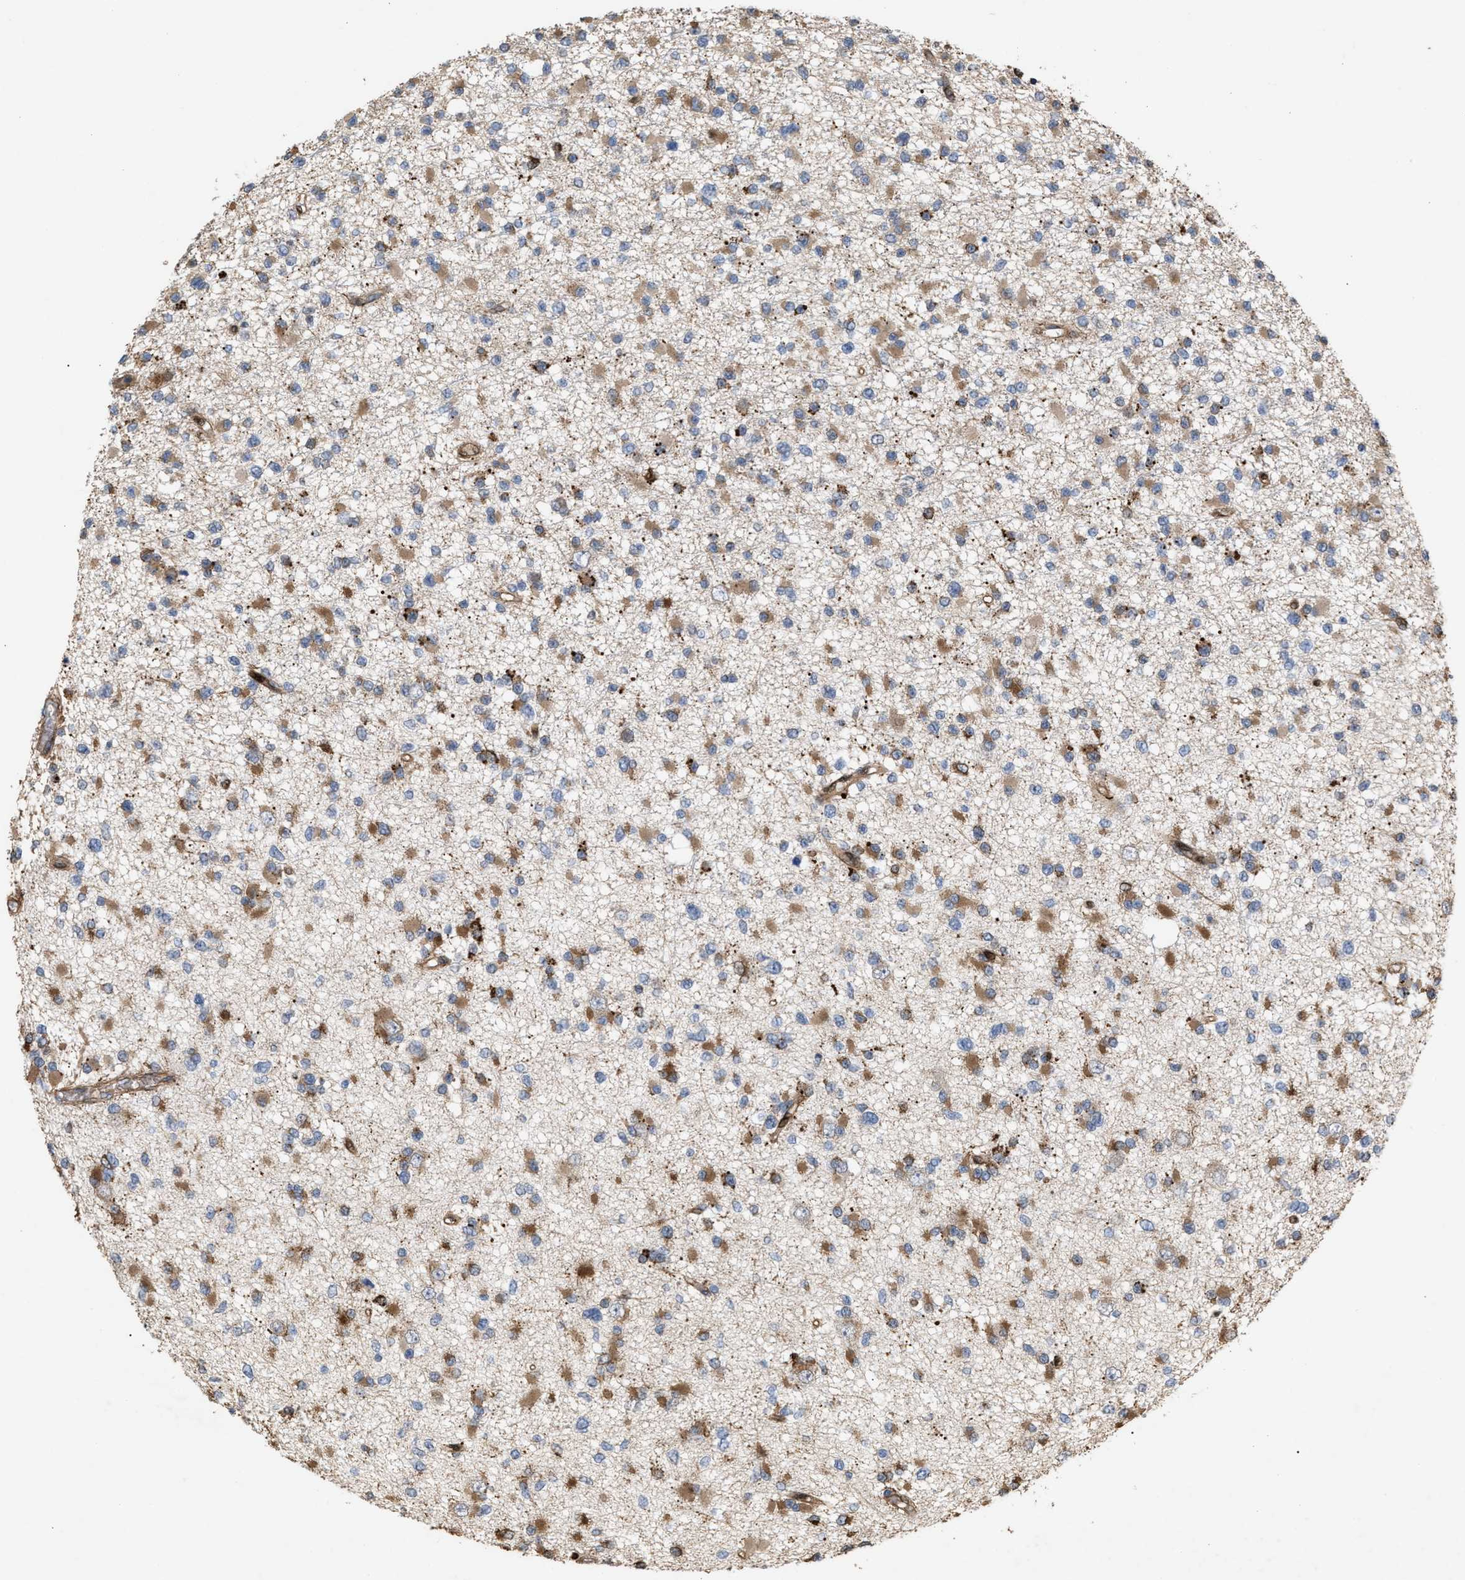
{"staining": {"intensity": "moderate", "quantity": ">75%", "location": "cytoplasmic/membranous"}, "tissue": "glioma", "cell_type": "Tumor cells", "image_type": "cancer", "snomed": [{"axis": "morphology", "description": "Glioma, malignant, Low grade"}, {"axis": "topography", "description": "Brain"}], "caption": "Moderate cytoplasmic/membranous positivity for a protein is appreciated in approximately >75% of tumor cells of glioma using immunohistochemistry.", "gene": "GCC1", "patient": {"sex": "female", "age": 22}}